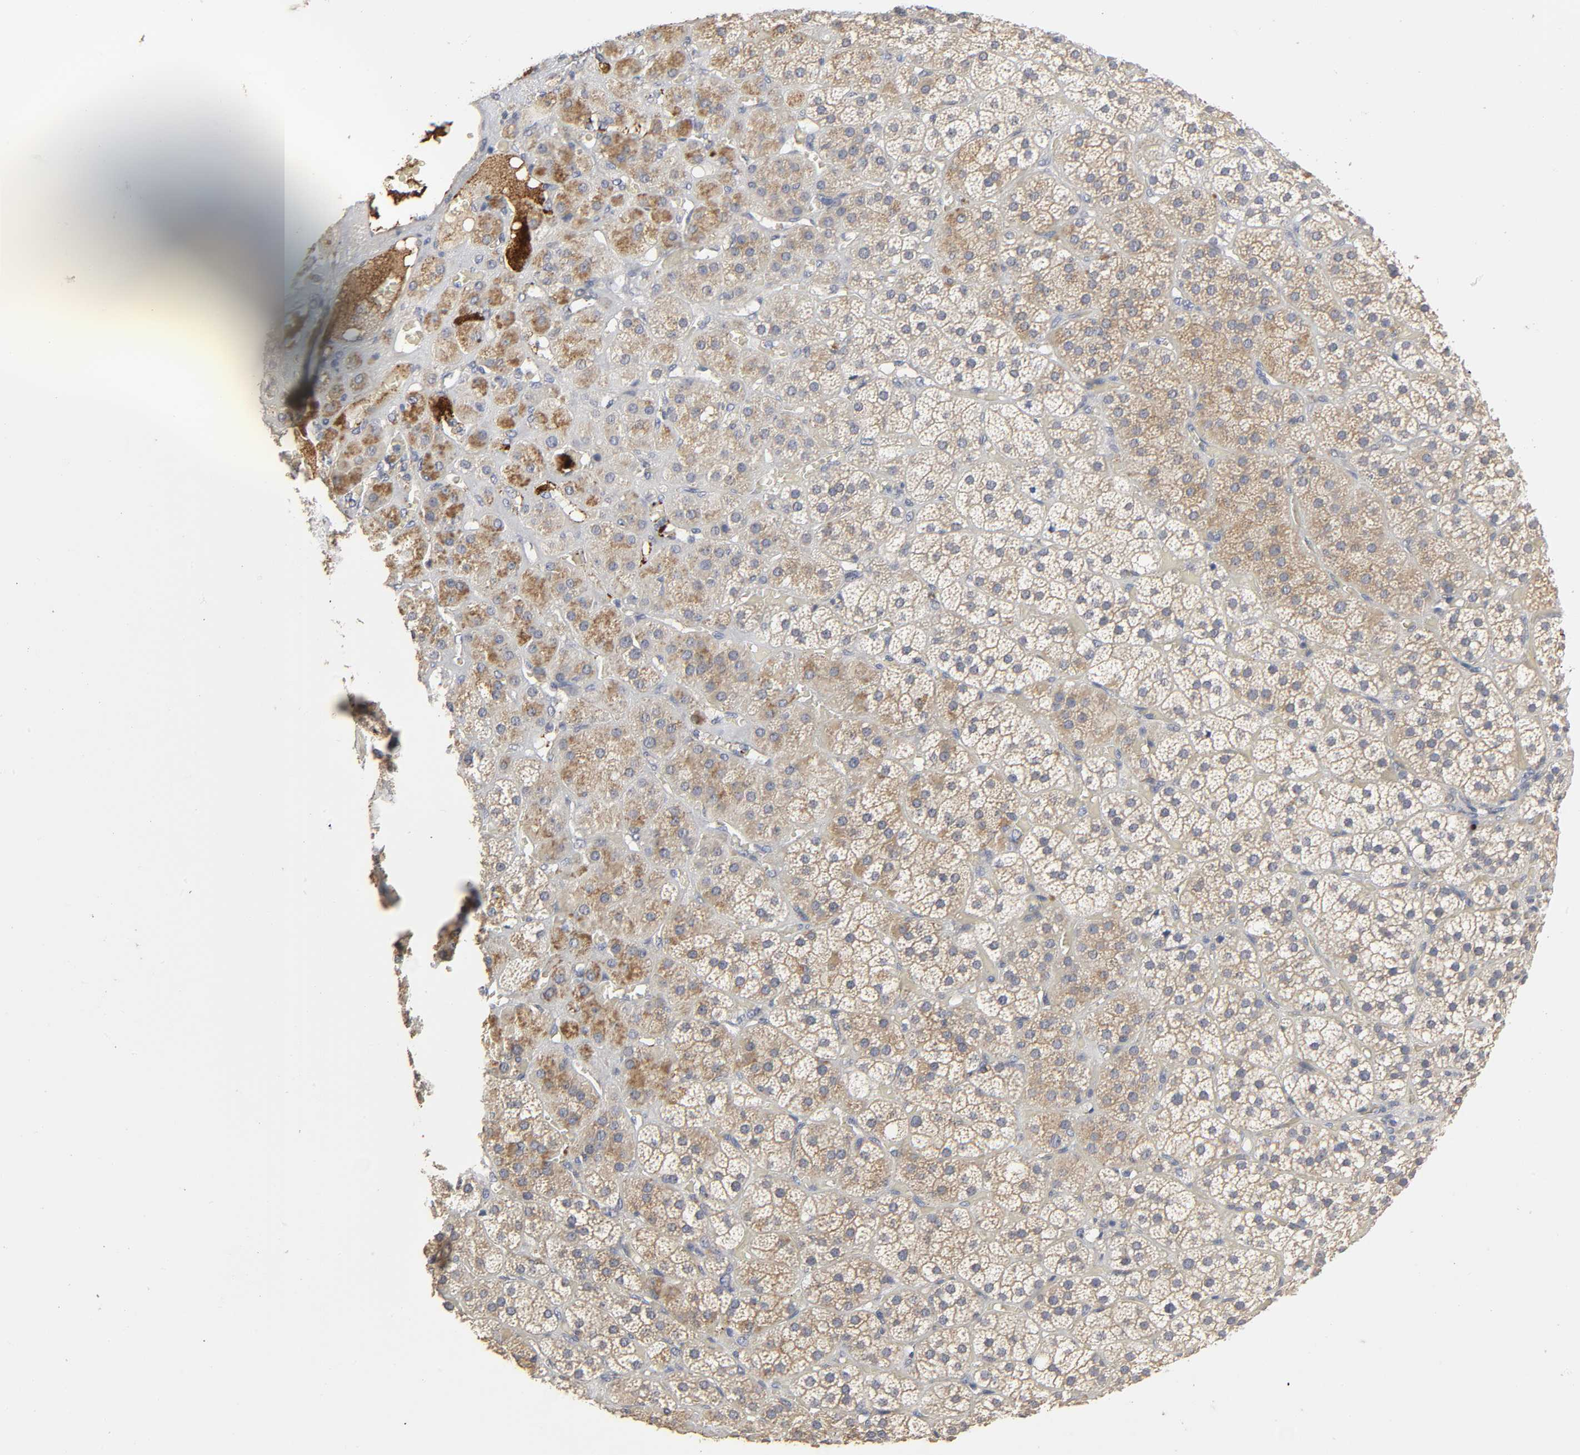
{"staining": {"intensity": "moderate", "quantity": ">75%", "location": "cytoplasmic/membranous"}, "tissue": "adrenal gland", "cell_type": "Glandular cells", "image_type": "normal", "snomed": [{"axis": "morphology", "description": "Normal tissue, NOS"}, {"axis": "topography", "description": "Adrenal gland"}], "caption": "The histopathology image displays a brown stain indicating the presence of a protein in the cytoplasmic/membranous of glandular cells in adrenal gland. (Brightfield microscopy of DAB IHC at high magnification).", "gene": "SLC10A2", "patient": {"sex": "female", "age": 71}}